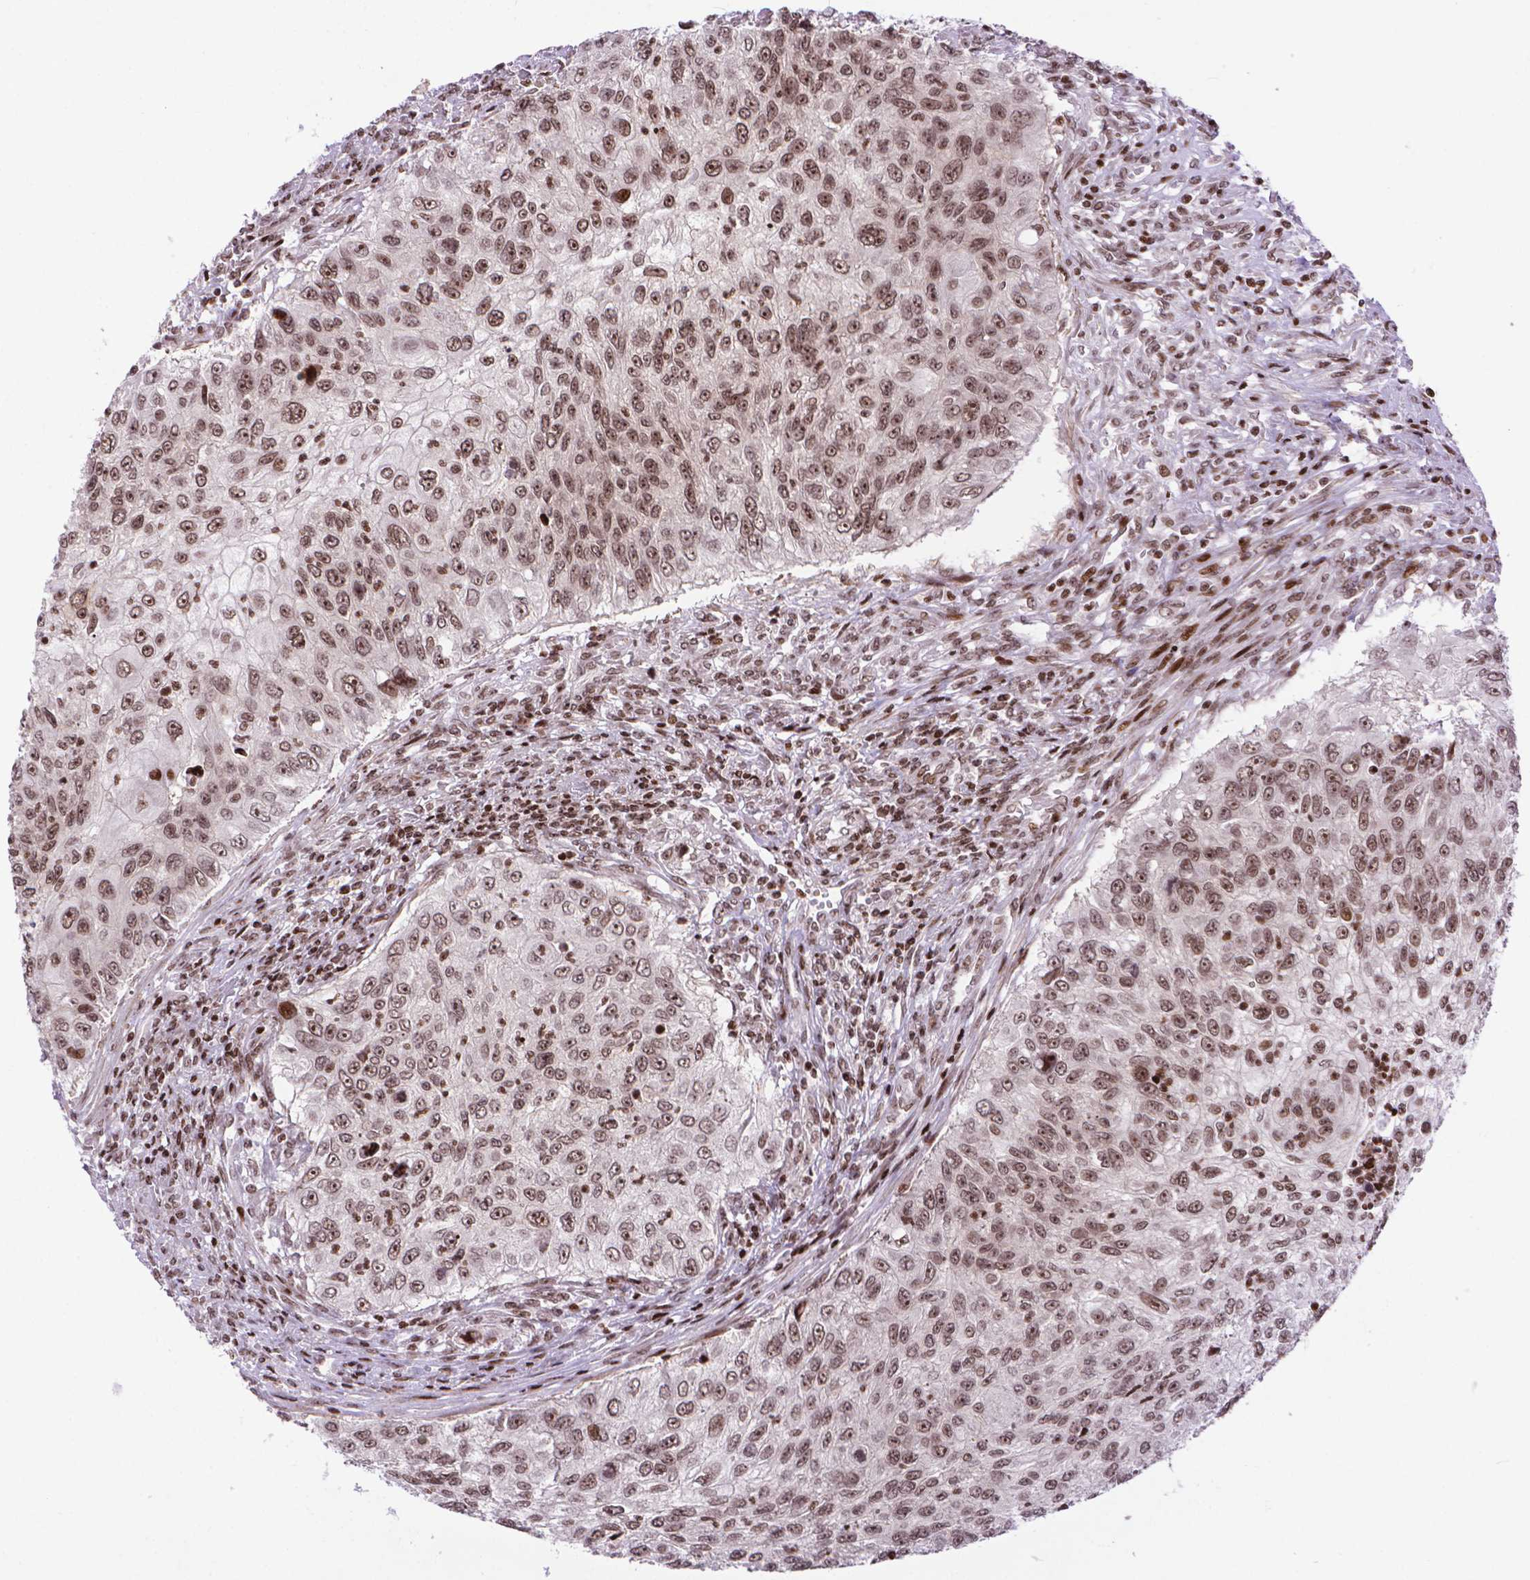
{"staining": {"intensity": "weak", "quantity": ">75%", "location": "nuclear"}, "tissue": "urothelial cancer", "cell_type": "Tumor cells", "image_type": "cancer", "snomed": [{"axis": "morphology", "description": "Urothelial carcinoma, High grade"}, {"axis": "topography", "description": "Urinary bladder"}], "caption": "DAB immunohistochemical staining of human high-grade urothelial carcinoma shows weak nuclear protein staining in about >75% of tumor cells. The staining was performed using DAB to visualize the protein expression in brown, while the nuclei were stained in blue with hematoxylin (Magnification: 20x).", "gene": "AMER1", "patient": {"sex": "female", "age": 60}}